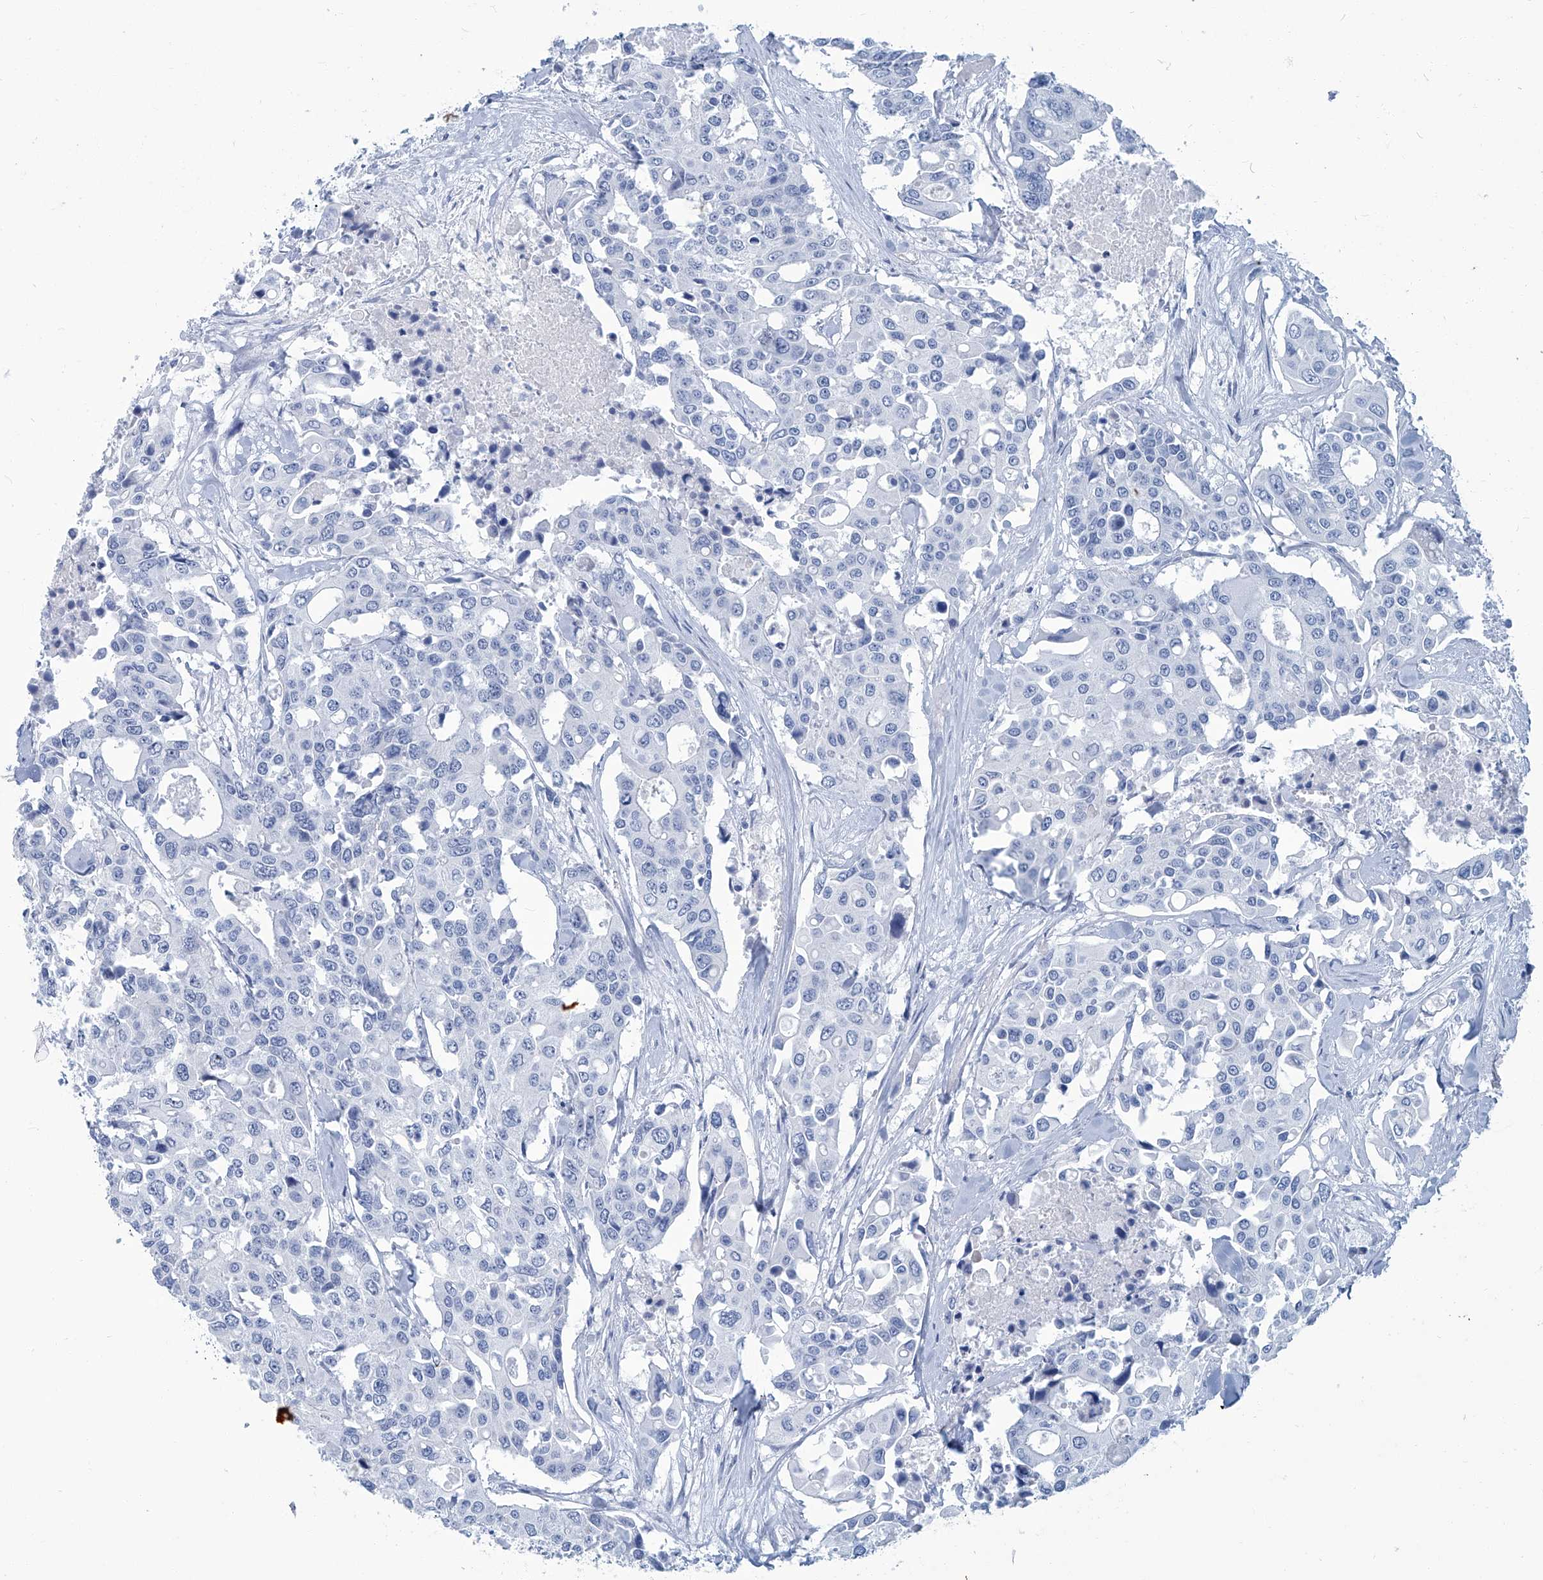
{"staining": {"intensity": "negative", "quantity": "none", "location": "none"}, "tissue": "colorectal cancer", "cell_type": "Tumor cells", "image_type": "cancer", "snomed": [{"axis": "morphology", "description": "Adenocarcinoma, NOS"}, {"axis": "topography", "description": "Colon"}], "caption": "Immunohistochemical staining of human colorectal adenocarcinoma shows no significant positivity in tumor cells. Nuclei are stained in blue.", "gene": "PFKL", "patient": {"sex": "male", "age": 77}}